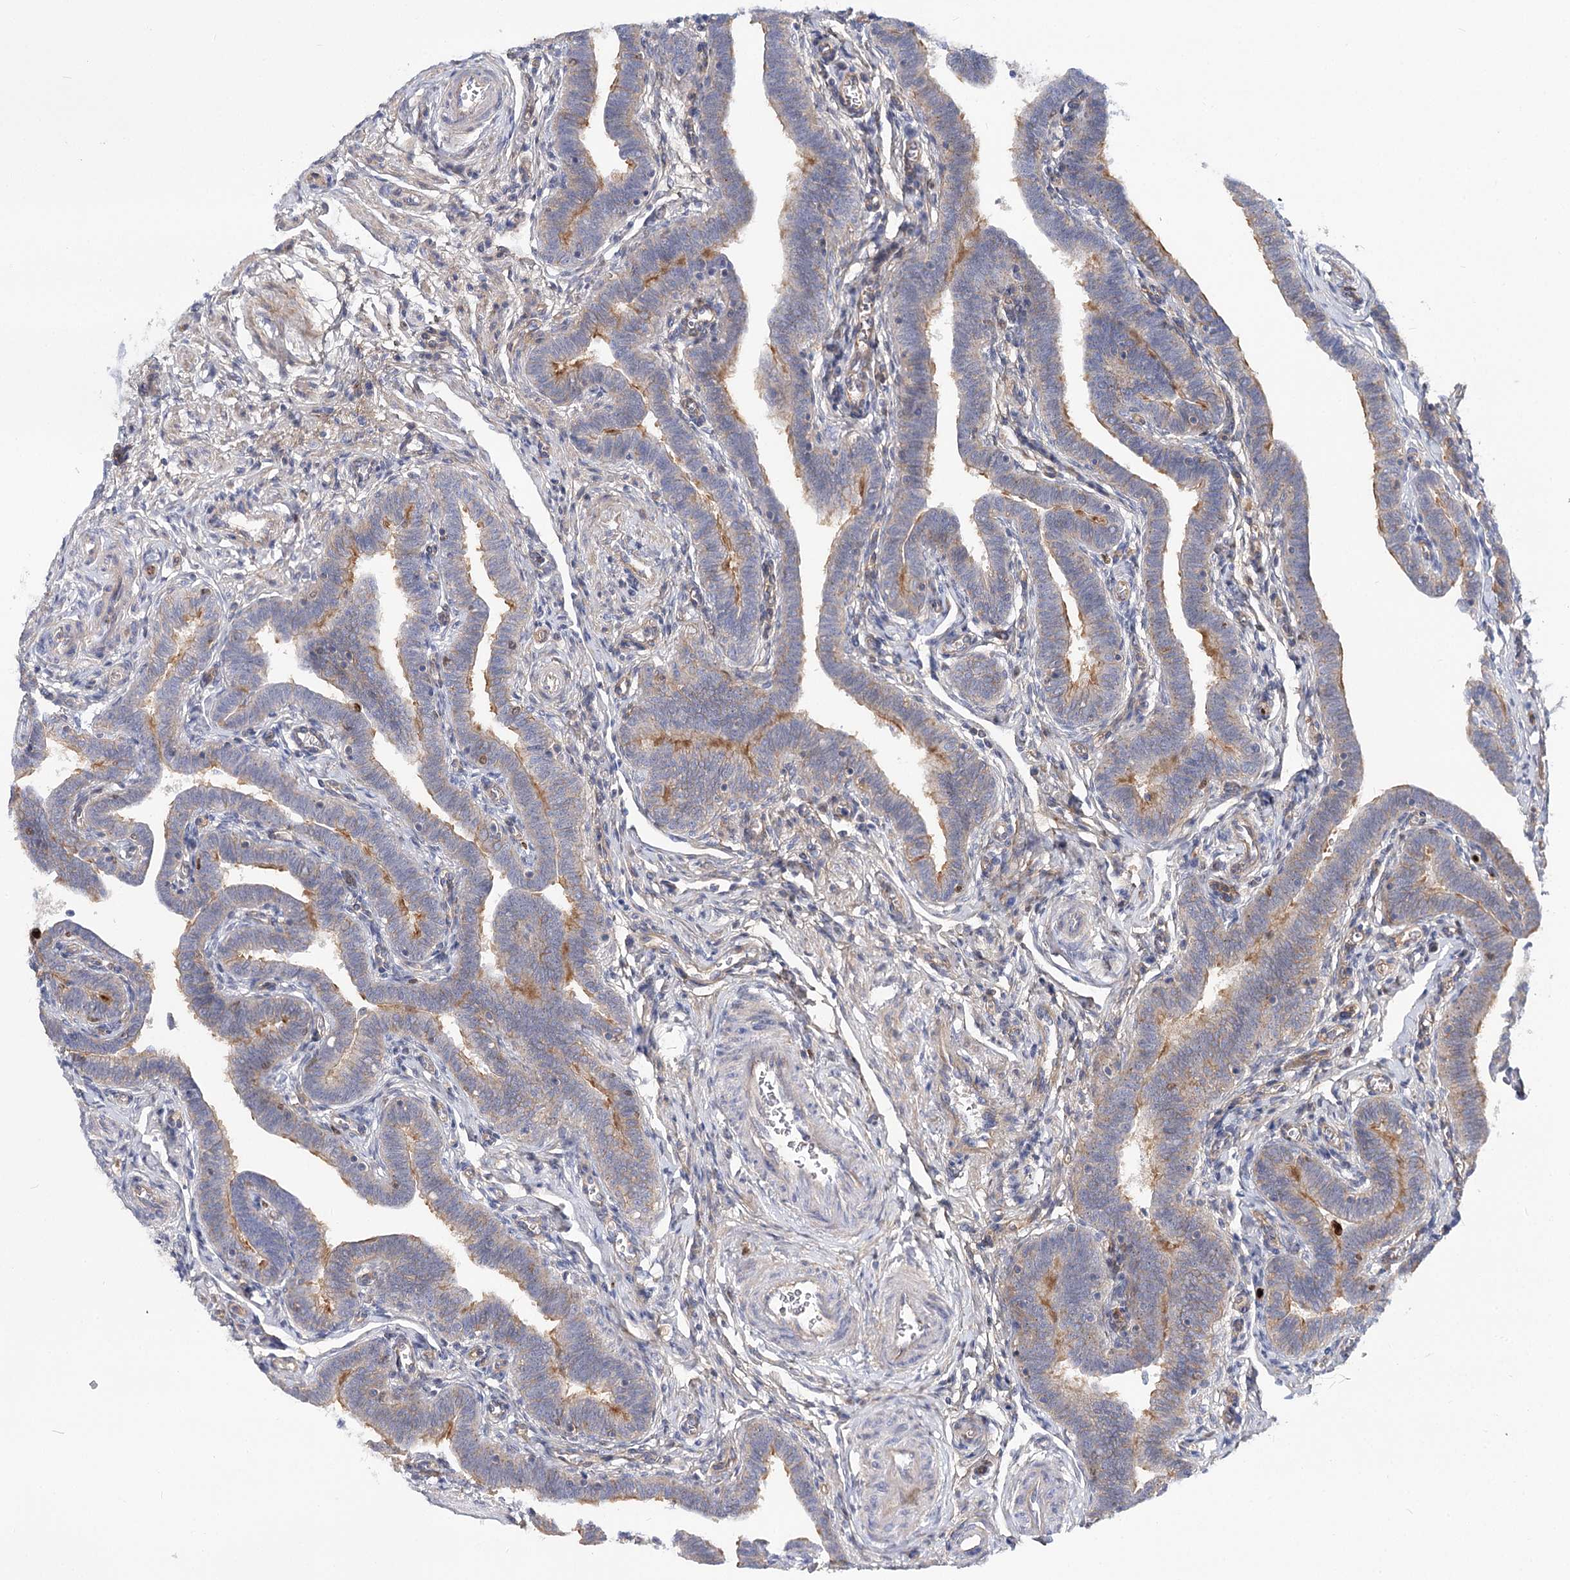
{"staining": {"intensity": "moderate", "quantity": "25%-75%", "location": "cytoplasmic/membranous"}, "tissue": "fallopian tube", "cell_type": "Glandular cells", "image_type": "normal", "snomed": [{"axis": "morphology", "description": "Normal tissue, NOS"}, {"axis": "topography", "description": "Fallopian tube"}], "caption": "This histopathology image exhibits benign fallopian tube stained with IHC to label a protein in brown. The cytoplasmic/membranous of glandular cells show moderate positivity for the protein. Nuclei are counter-stained blue.", "gene": "C11orf52", "patient": {"sex": "female", "age": 36}}